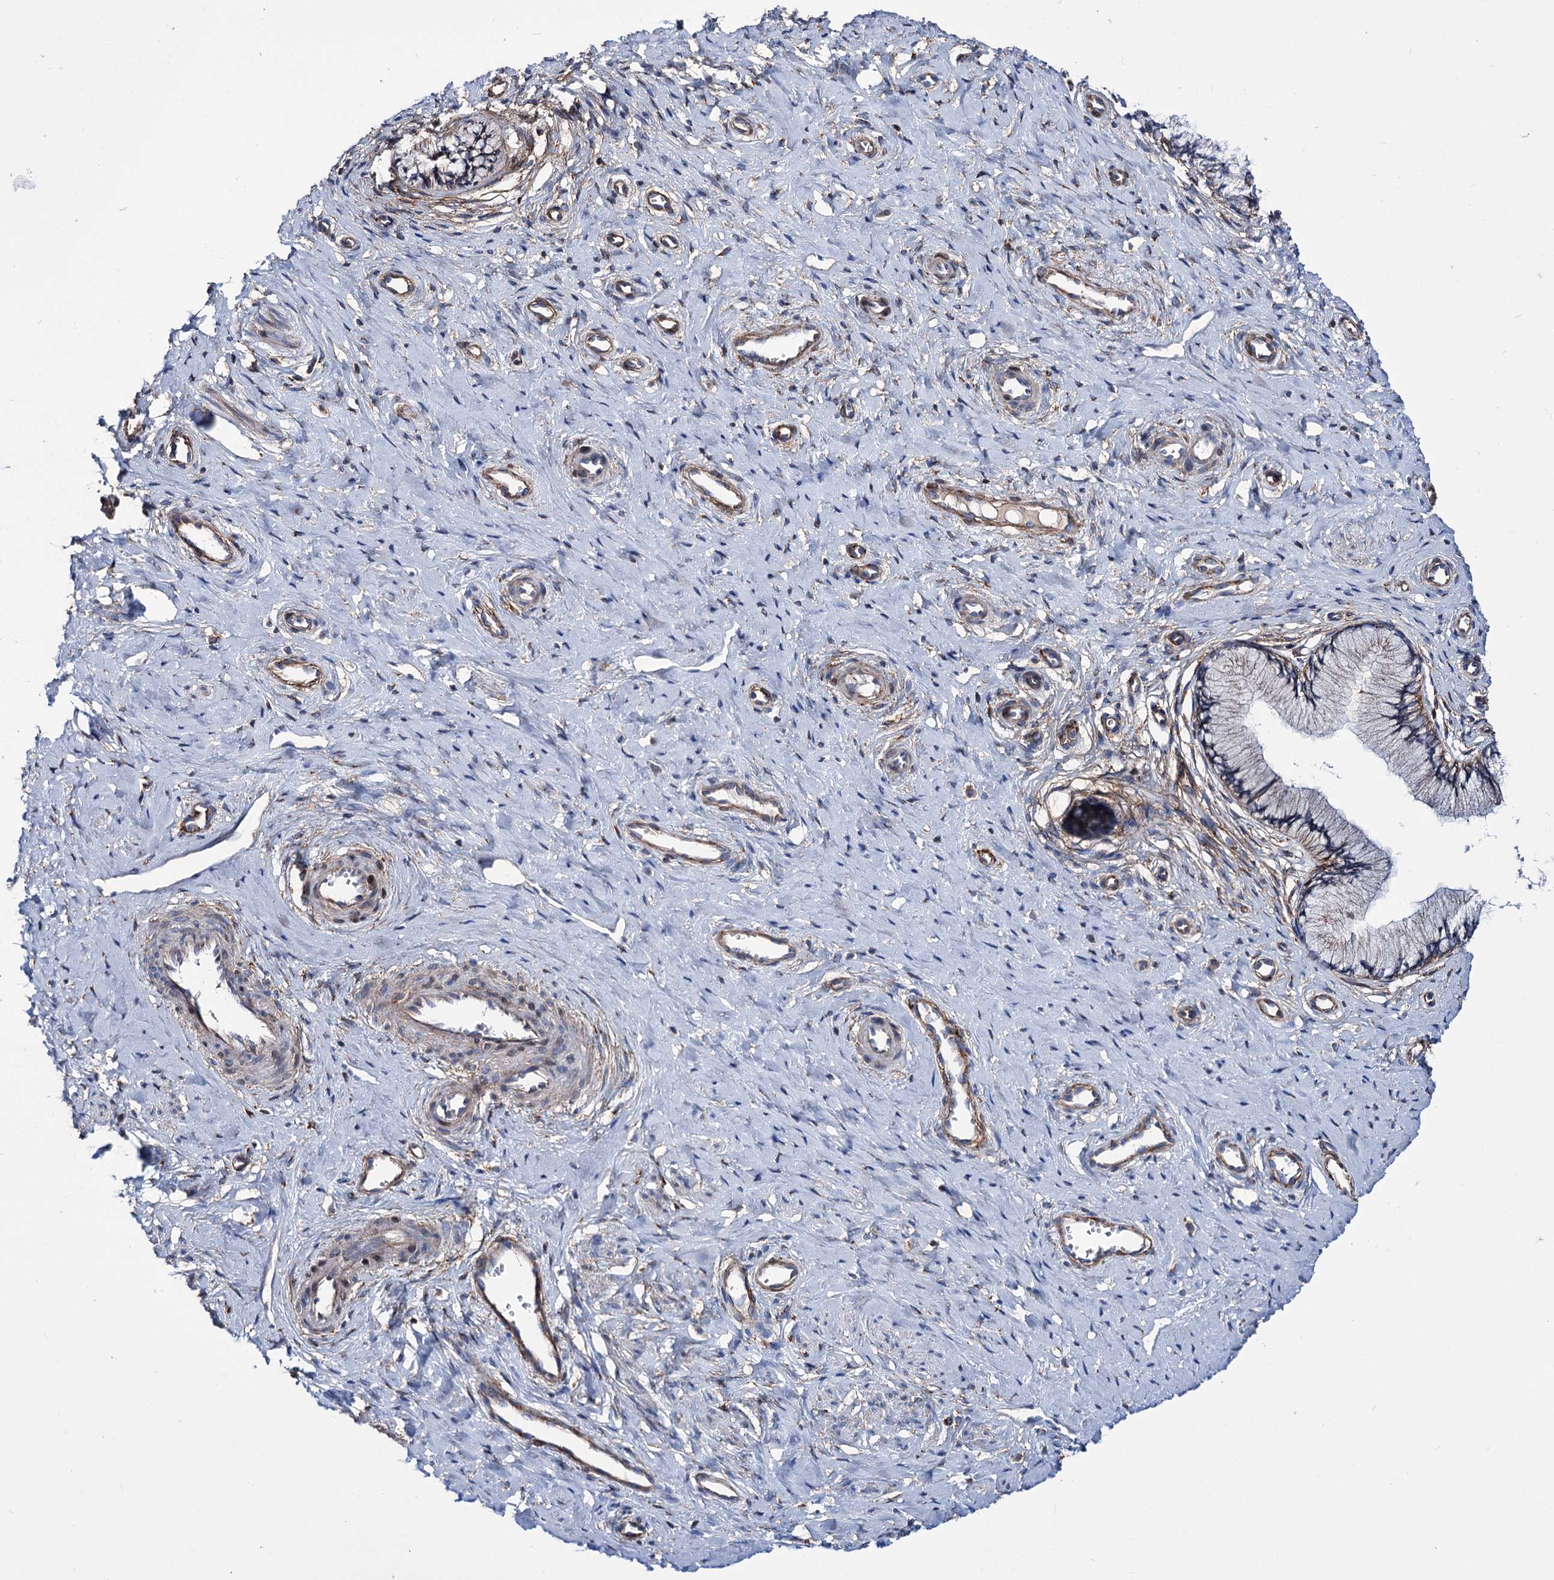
{"staining": {"intensity": "negative", "quantity": "none", "location": "none"}, "tissue": "cervix", "cell_type": "Glandular cells", "image_type": "normal", "snomed": [{"axis": "morphology", "description": "Normal tissue, NOS"}, {"axis": "topography", "description": "Cervix"}], "caption": "There is no significant staining in glandular cells of cervix.", "gene": "DEF6", "patient": {"sex": "female", "age": 36}}